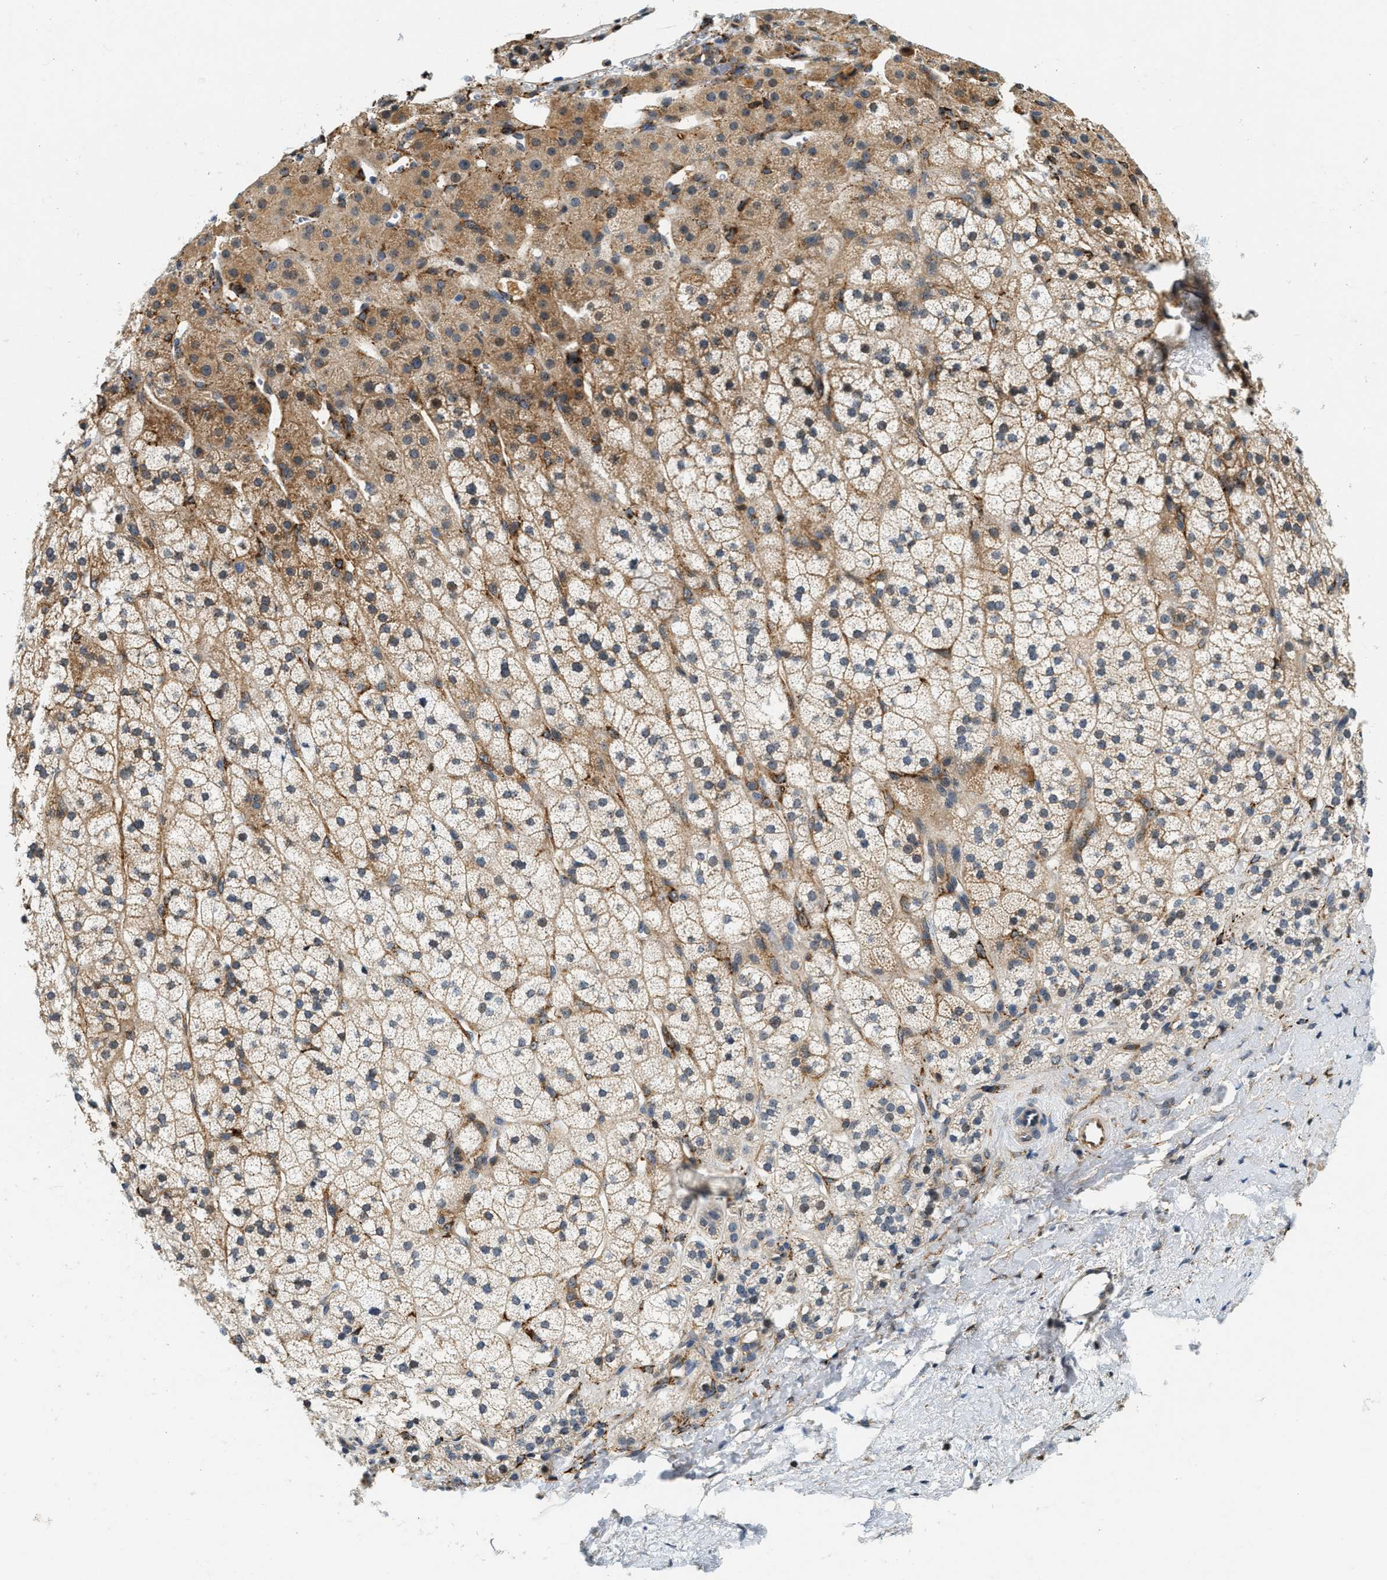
{"staining": {"intensity": "moderate", "quantity": "25%-75%", "location": "cytoplasmic/membranous"}, "tissue": "adrenal gland", "cell_type": "Glandular cells", "image_type": "normal", "snomed": [{"axis": "morphology", "description": "Normal tissue, NOS"}, {"axis": "topography", "description": "Adrenal gland"}], "caption": "Human adrenal gland stained with a brown dye displays moderate cytoplasmic/membranous positive positivity in about 25%-75% of glandular cells.", "gene": "SAMD9", "patient": {"sex": "male", "age": 56}}